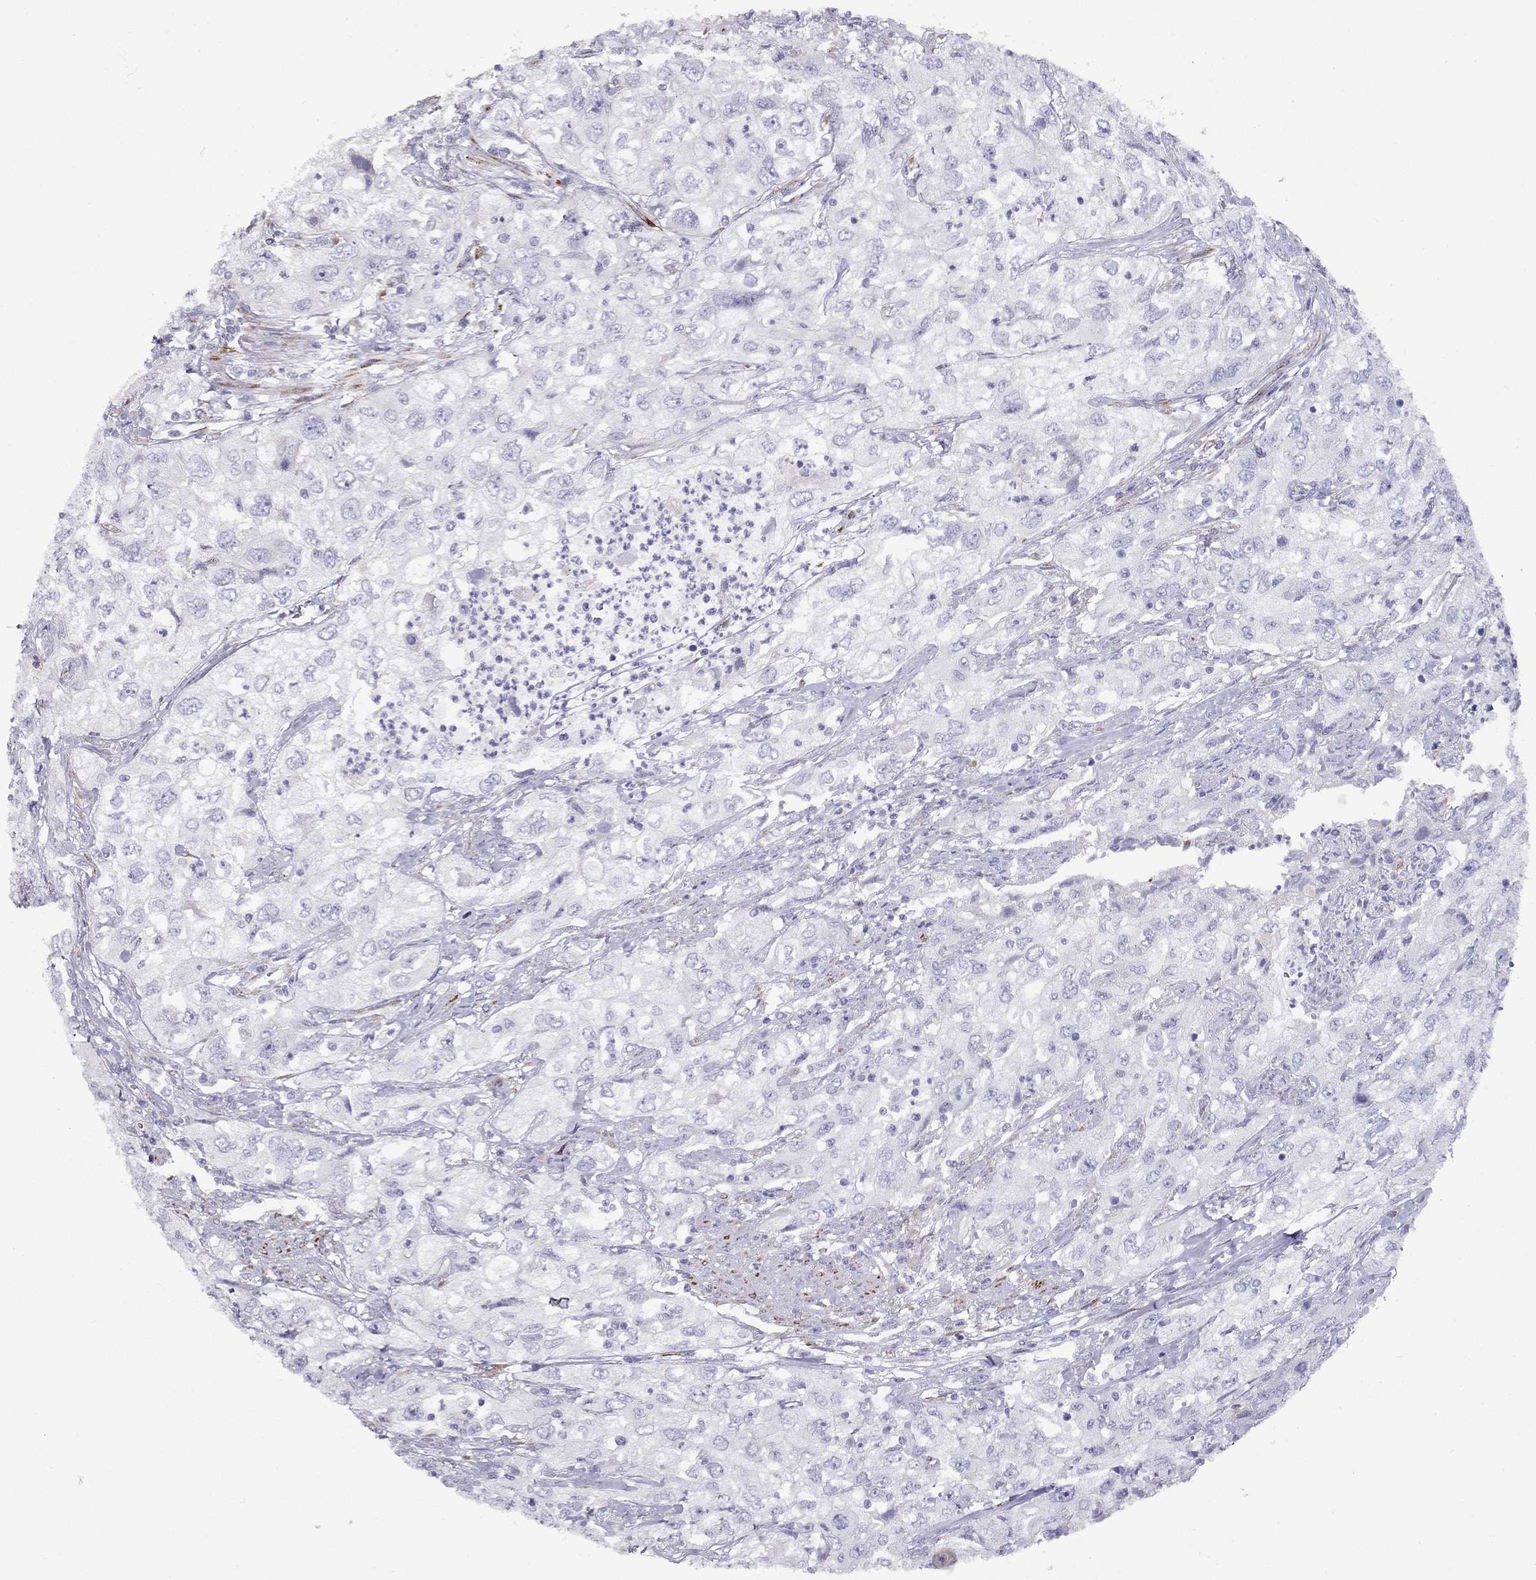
{"staining": {"intensity": "negative", "quantity": "none", "location": "none"}, "tissue": "urothelial cancer", "cell_type": "Tumor cells", "image_type": "cancer", "snomed": [{"axis": "morphology", "description": "Urothelial carcinoma, High grade"}, {"axis": "topography", "description": "Urinary bladder"}], "caption": "Immunohistochemistry (IHC) image of neoplastic tissue: human urothelial cancer stained with DAB (3,3'-diaminobenzidine) demonstrates no significant protein staining in tumor cells.", "gene": "CPNE4", "patient": {"sex": "male", "age": 76}}